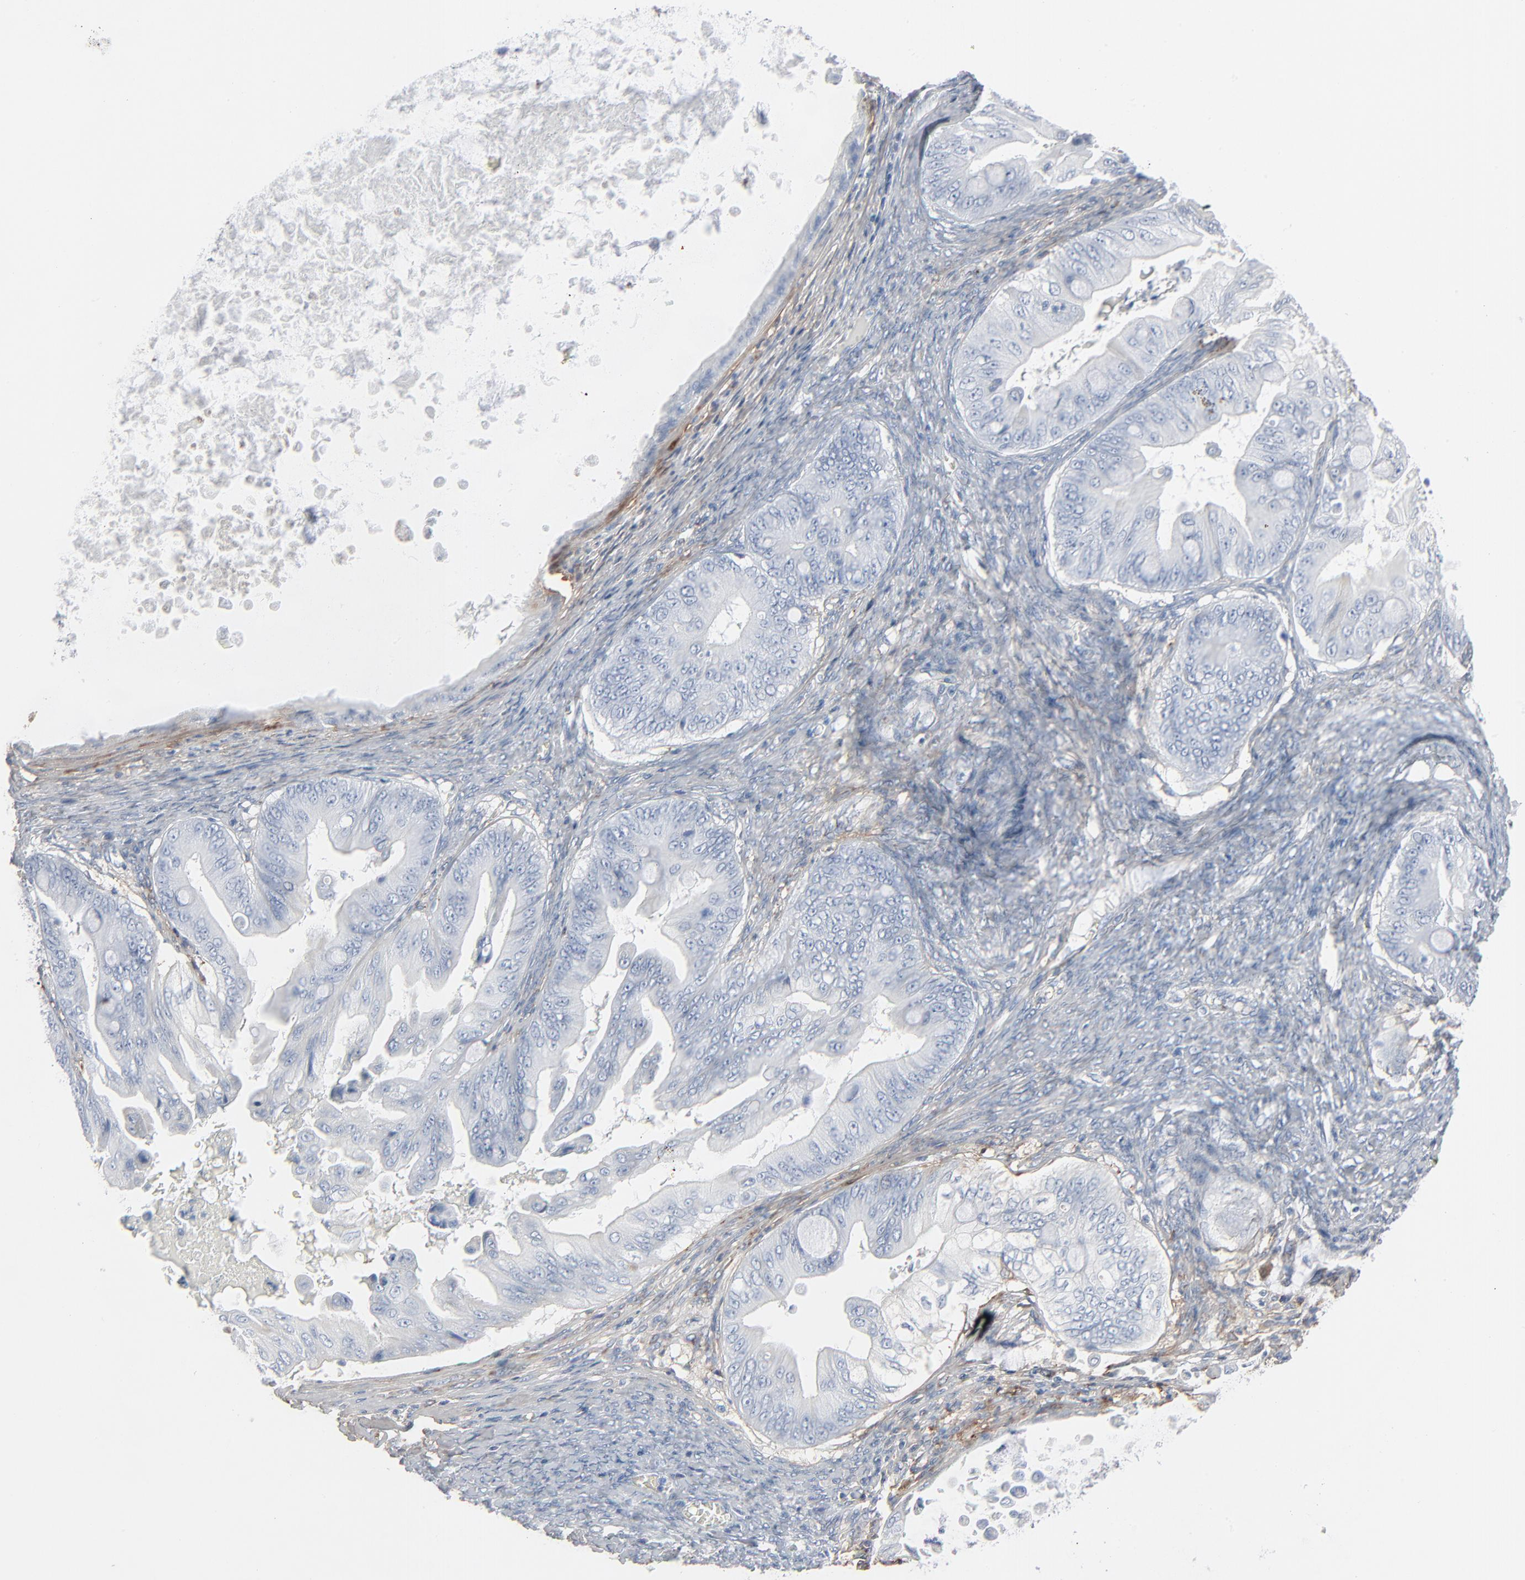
{"staining": {"intensity": "negative", "quantity": "none", "location": "none"}, "tissue": "ovarian cancer", "cell_type": "Tumor cells", "image_type": "cancer", "snomed": [{"axis": "morphology", "description": "Cystadenocarcinoma, mucinous, NOS"}, {"axis": "topography", "description": "Ovary"}], "caption": "This is a micrograph of immunohistochemistry staining of mucinous cystadenocarcinoma (ovarian), which shows no positivity in tumor cells. (DAB IHC with hematoxylin counter stain).", "gene": "BGN", "patient": {"sex": "female", "age": 37}}